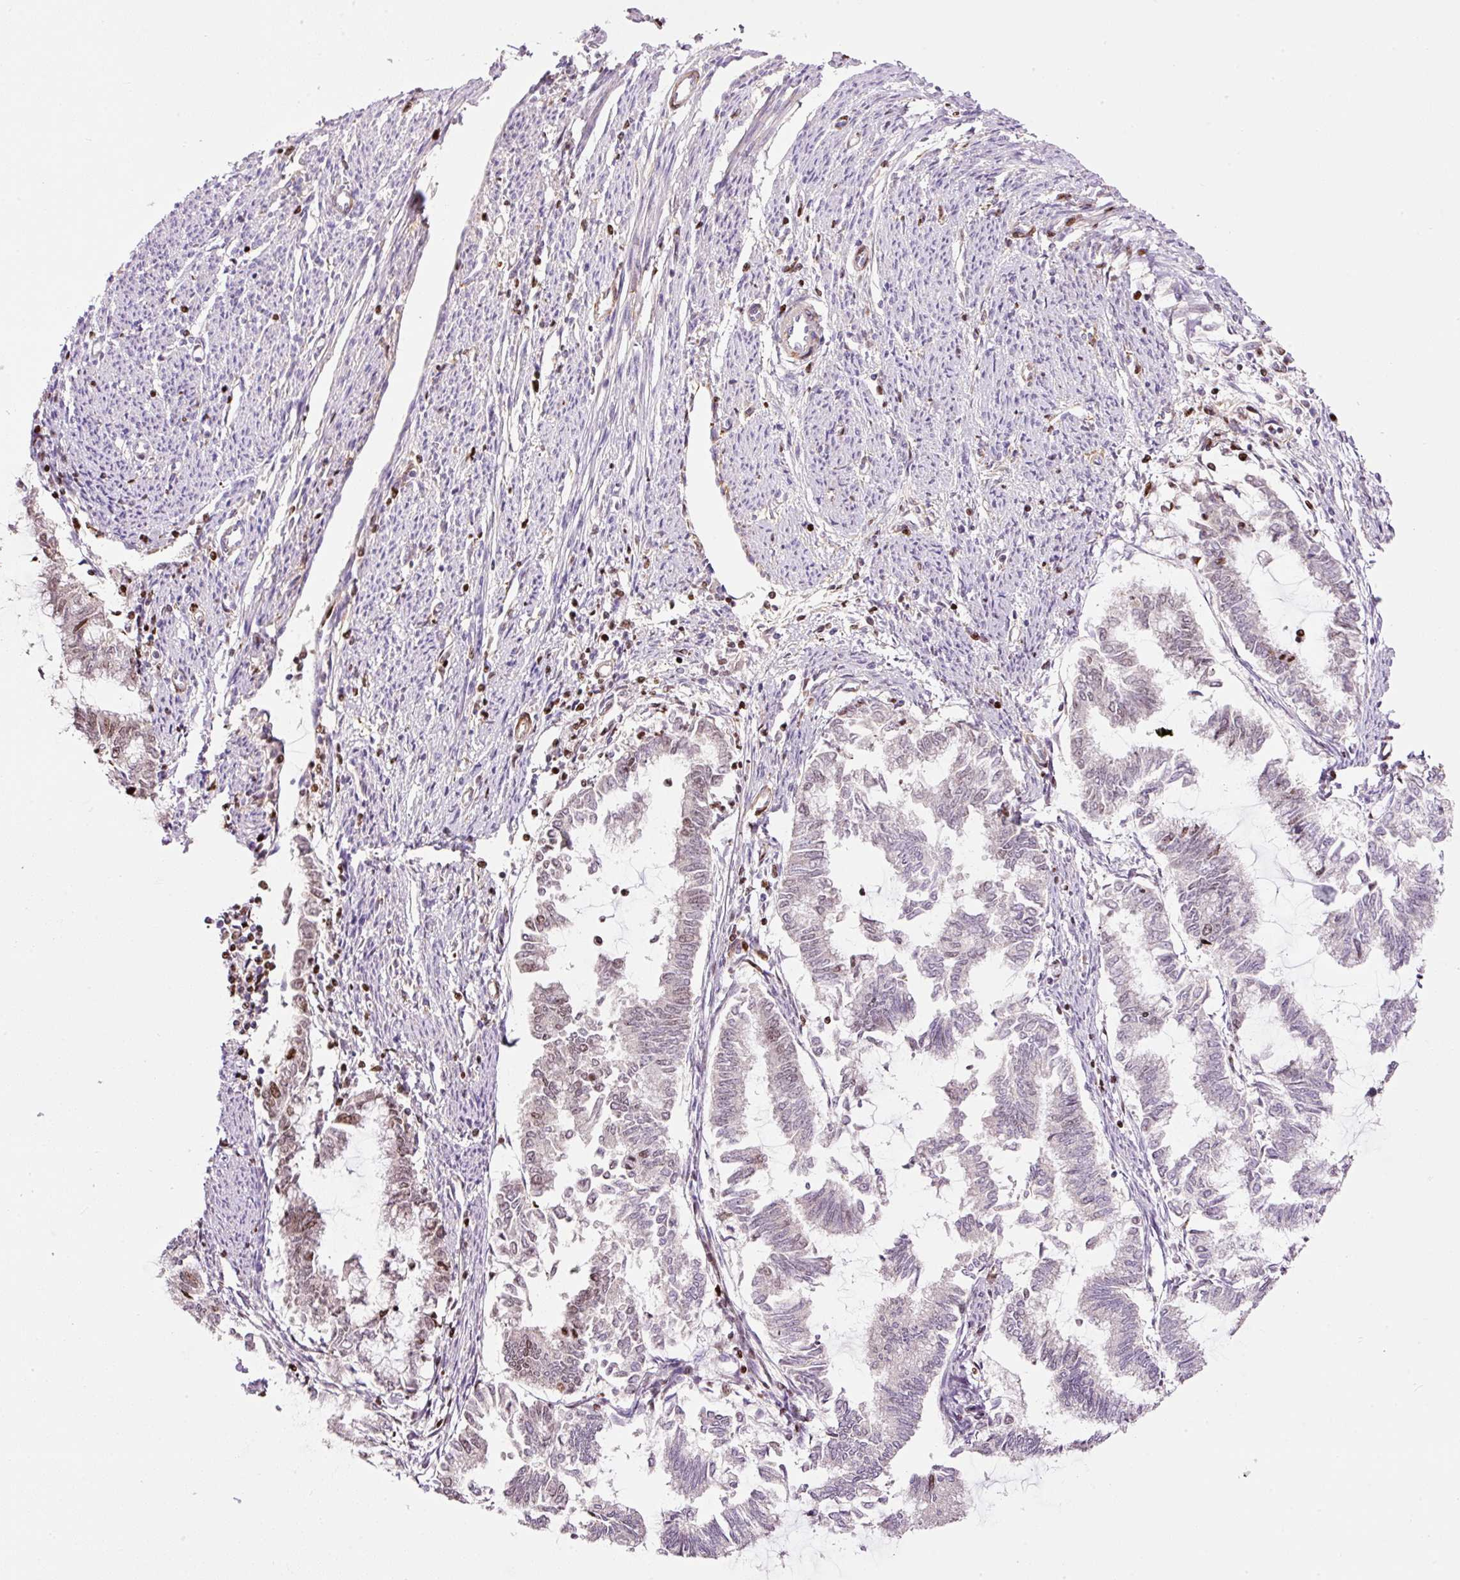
{"staining": {"intensity": "weak", "quantity": "<25%", "location": "nuclear"}, "tissue": "endometrial cancer", "cell_type": "Tumor cells", "image_type": "cancer", "snomed": [{"axis": "morphology", "description": "Adenocarcinoma, NOS"}, {"axis": "topography", "description": "Endometrium"}], "caption": "Tumor cells show no significant protein positivity in endometrial cancer.", "gene": "TMEM8B", "patient": {"sex": "female", "age": 79}}